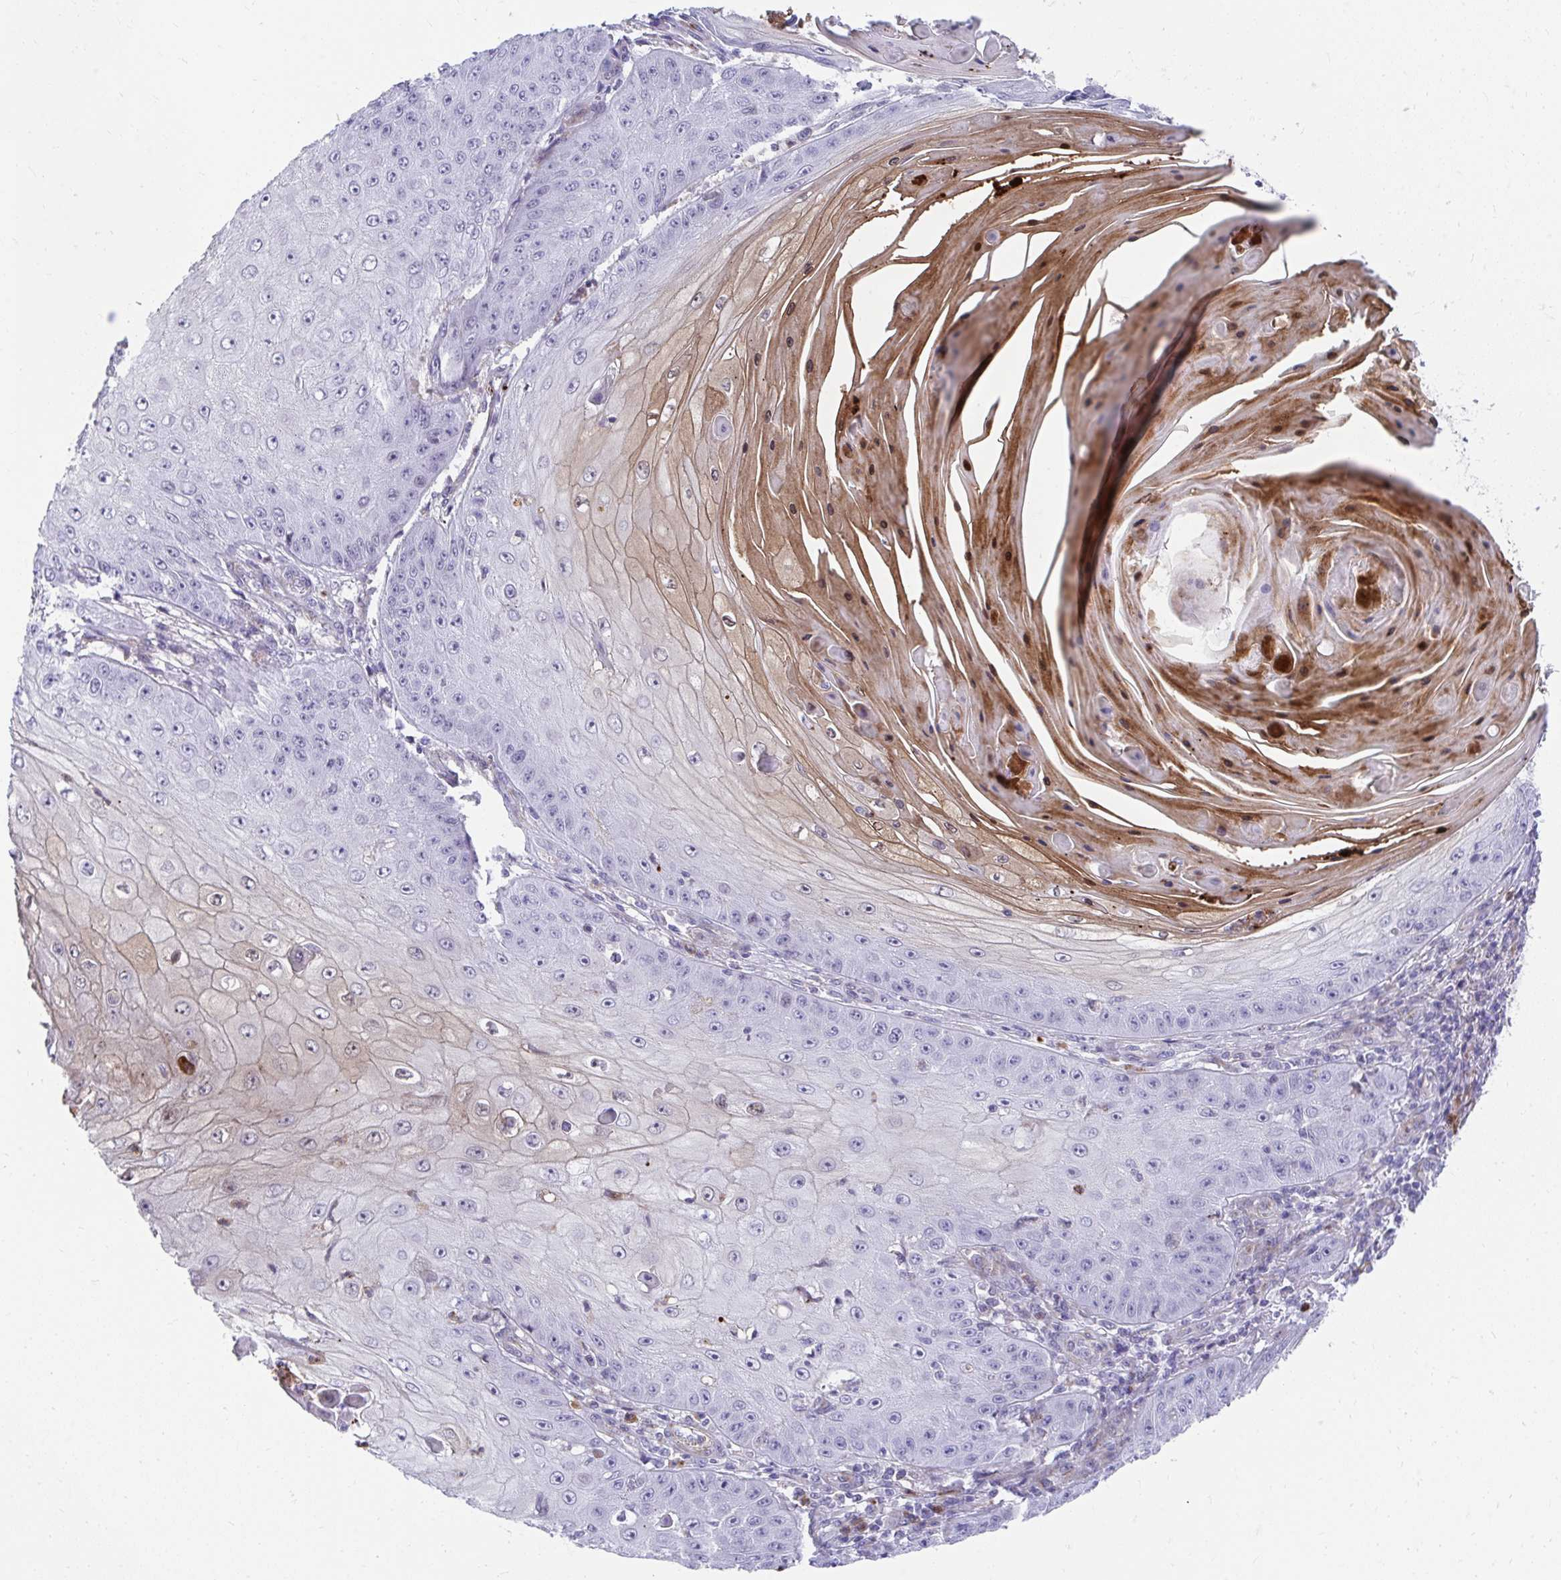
{"staining": {"intensity": "moderate", "quantity": "<25%", "location": "cytoplasmic/membranous,nuclear"}, "tissue": "skin cancer", "cell_type": "Tumor cells", "image_type": "cancer", "snomed": [{"axis": "morphology", "description": "Squamous cell carcinoma, NOS"}, {"axis": "topography", "description": "Skin"}], "caption": "Protein staining shows moderate cytoplasmic/membranous and nuclear staining in approximately <25% of tumor cells in skin cancer (squamous cell carcinoma).", "gene": "CSTB", "patient": {"sex": "male", "age": 70}}